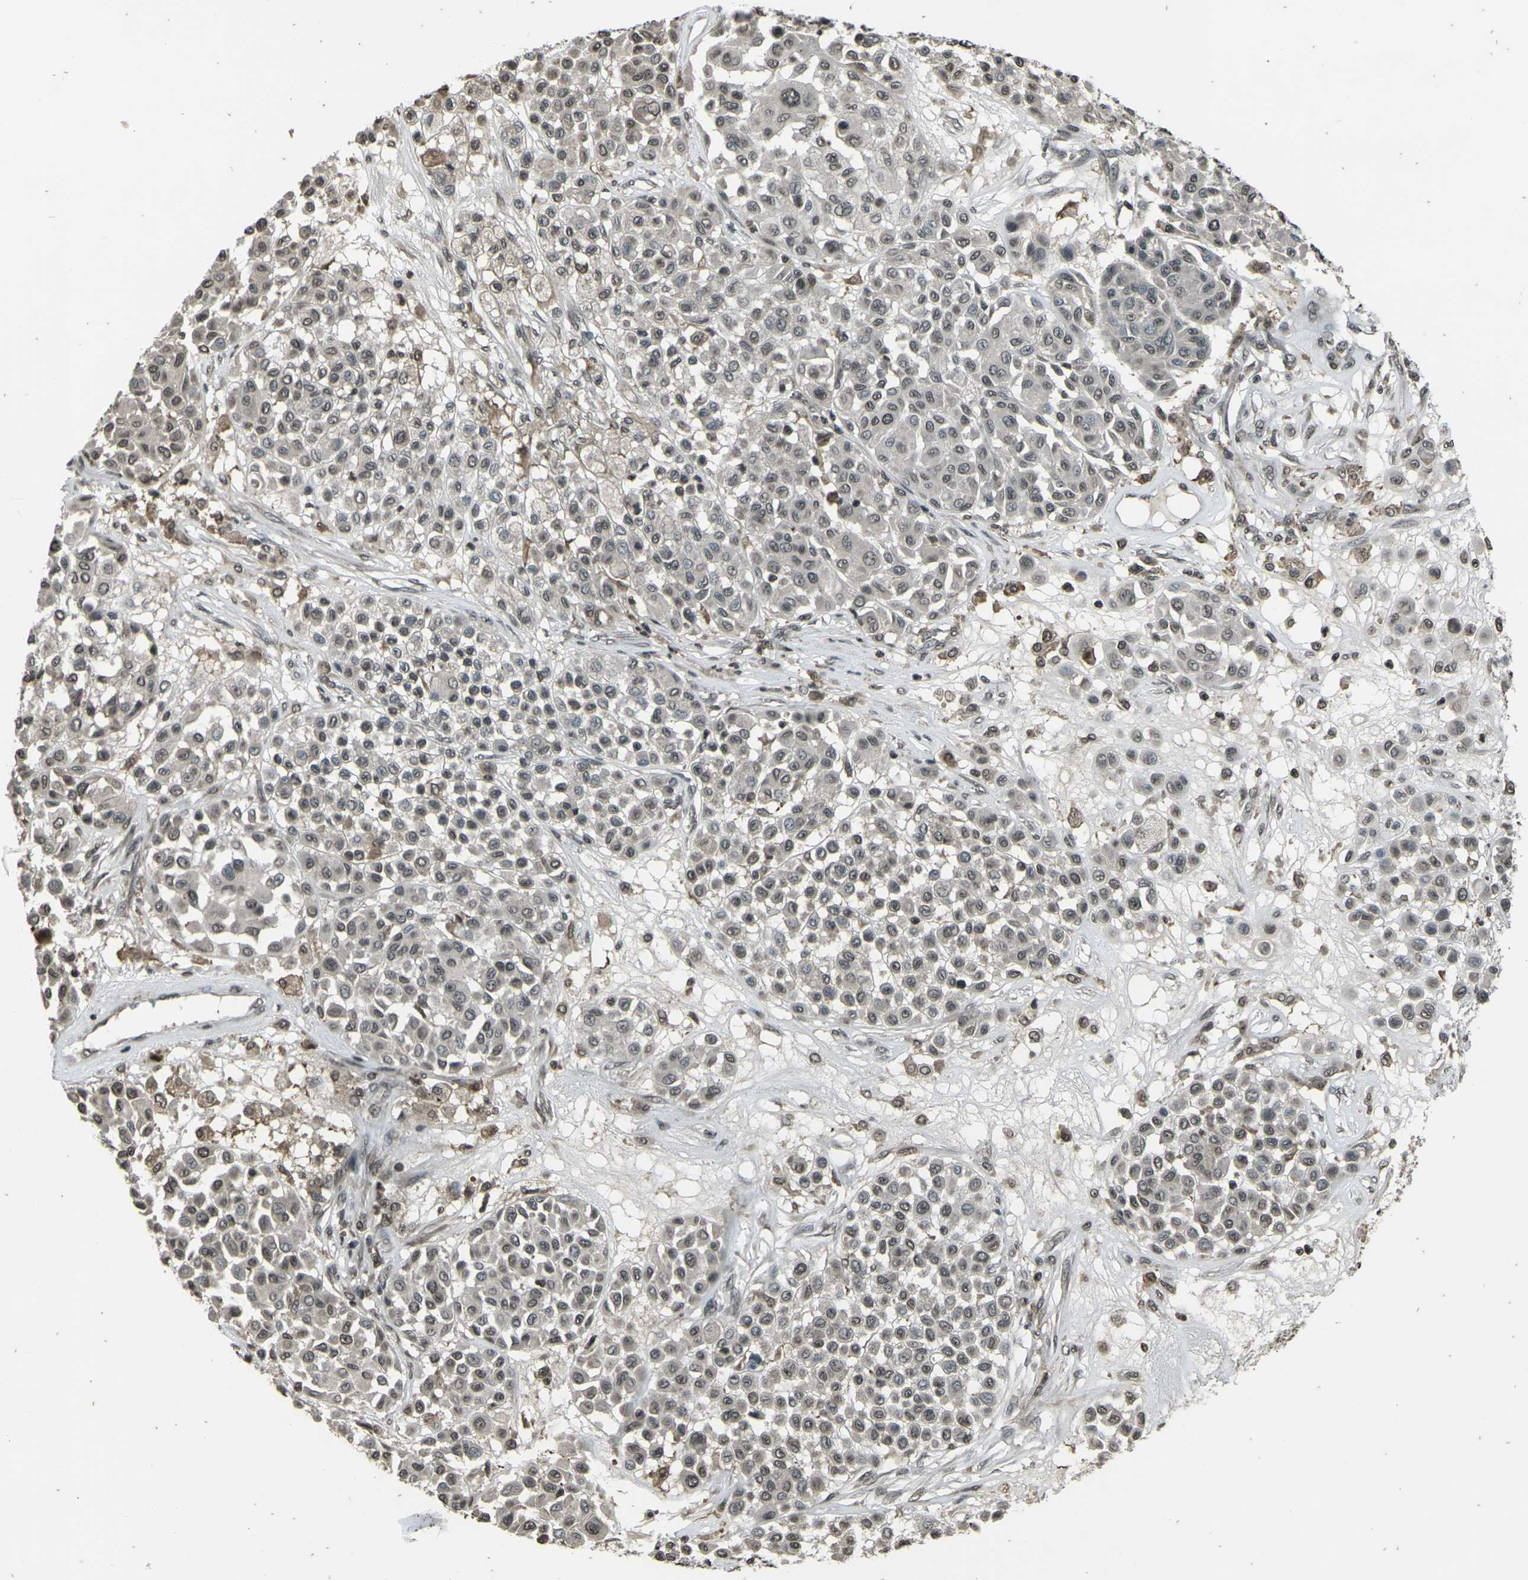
{"staining": {"intensity": "weak", "quantity": ">75%", "location": "nuclear"}, "tissue": "melanoma", "cell_type": "Tumor cells", "image_type": "cancer", "snomed": [{"axis": "morphology", "description": "Malignant melanoma, Metastatic site"}, {"axis": "topography", "description": "Soft tissue"}], "caption": "A micrograph of malignant melanoma (metastatic site) stained for a protein demonstrates weak nuclear brown staining in tumor cells. The staining was performed using DAB, with brown indicating positive protein expression. Nuclei are stained blue with hematoxylin.", "gene": "PRPF8", "patient": {"sex": "male", "age": 41}}